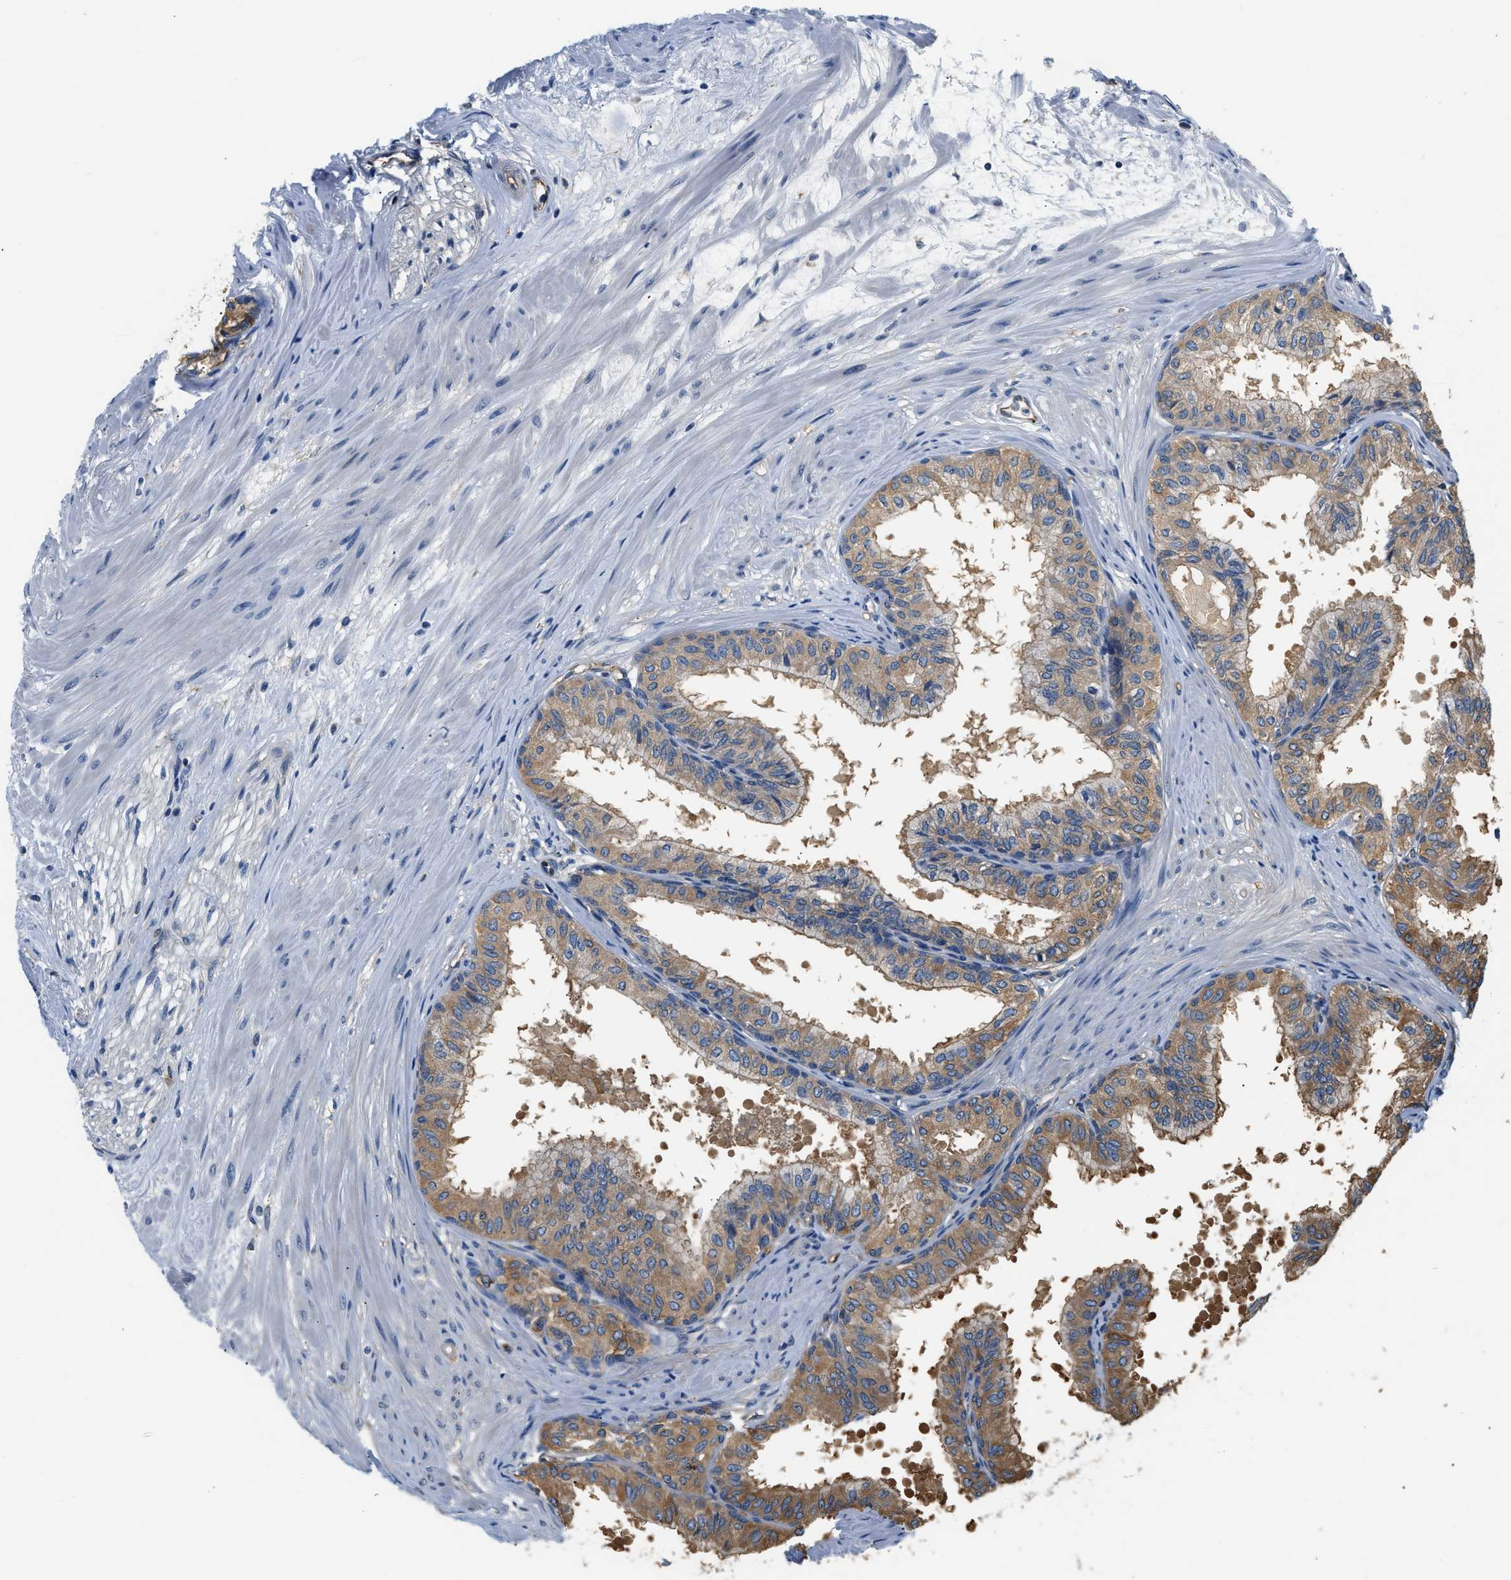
{"staining": {"intensity": "weak", "quantity": ">75%", "location": "cytoplasmic/membranous"}, "tissue": "seminal vesicle", "cell_type": "Glandular cells", "image_type": "normal", "snomed": [{"axis": "morphology", "description": "Normal tissue, NOS"}, {"axis": "topography", "description": "Prostate"}, {"axis": "topography", "description": "Seminal veicle"}], "caption": "Seminal vesicle stained with immunohistochemistry (IHC) demonstrates weak cytoplasmic/membranous positivity in approximately >75% of glandular cells. (DAB = brown stain, brightfield microscopy at high magnification).", "gene": "PPP2R1B", "patient": {"sex": "male", "age": 60}}